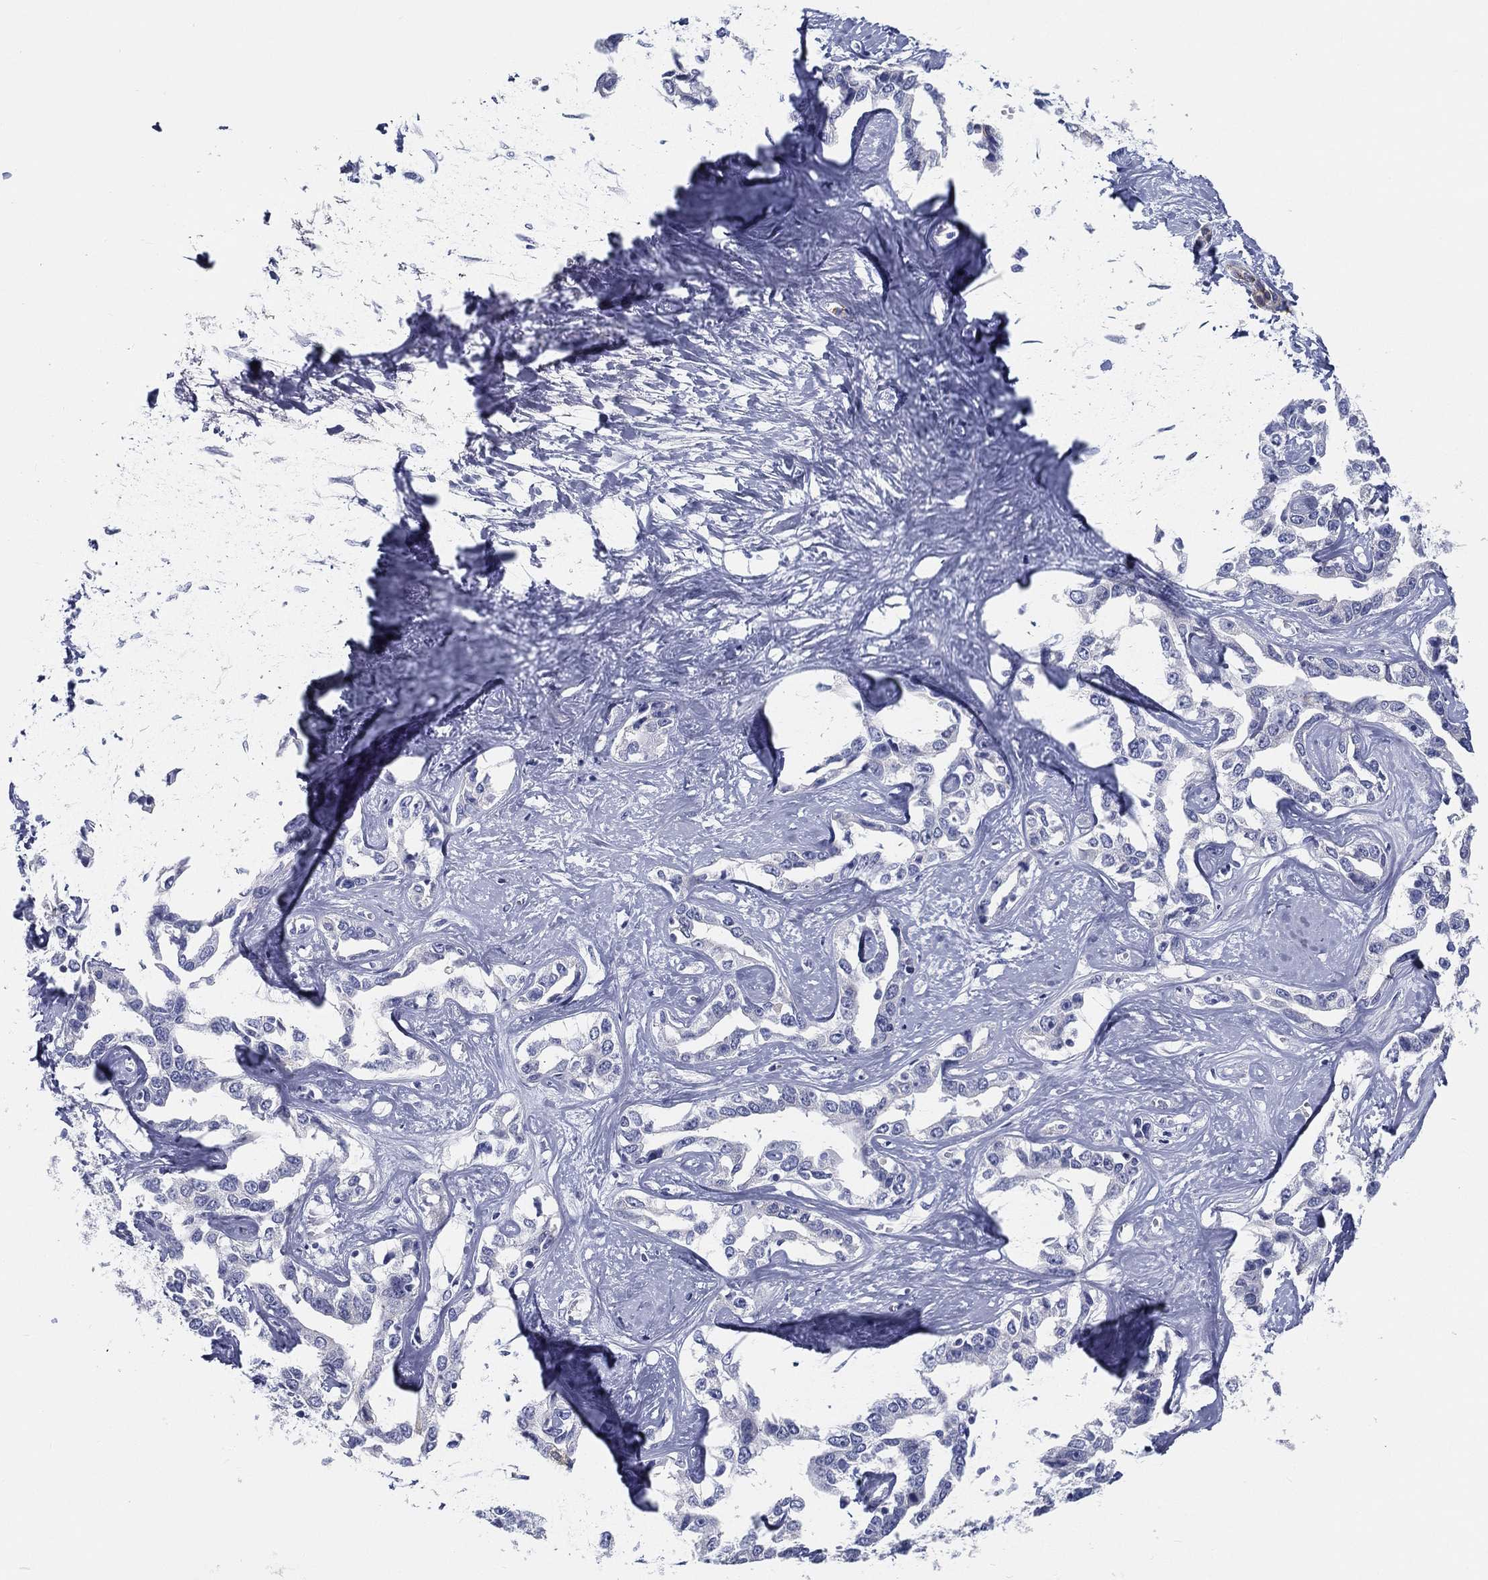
{"staining": {"intensity": "negative", "quantity": "none", "location": "none"}, "tissue": "liver cancer", "cell_type": "Tumor cells", "image_type": "cancer", "snomed": [{"axis": "morphology", "description": "Cholangiocarcinoma"}, {"axis": "topography", "description": "Liver"}], "caption": "Immunohistochemistry of cholangiocarcinoma (liver) exhibits no positivity in tumor cells.", "gene": "STS", "patient": {"sex": "male", "age": 59}}